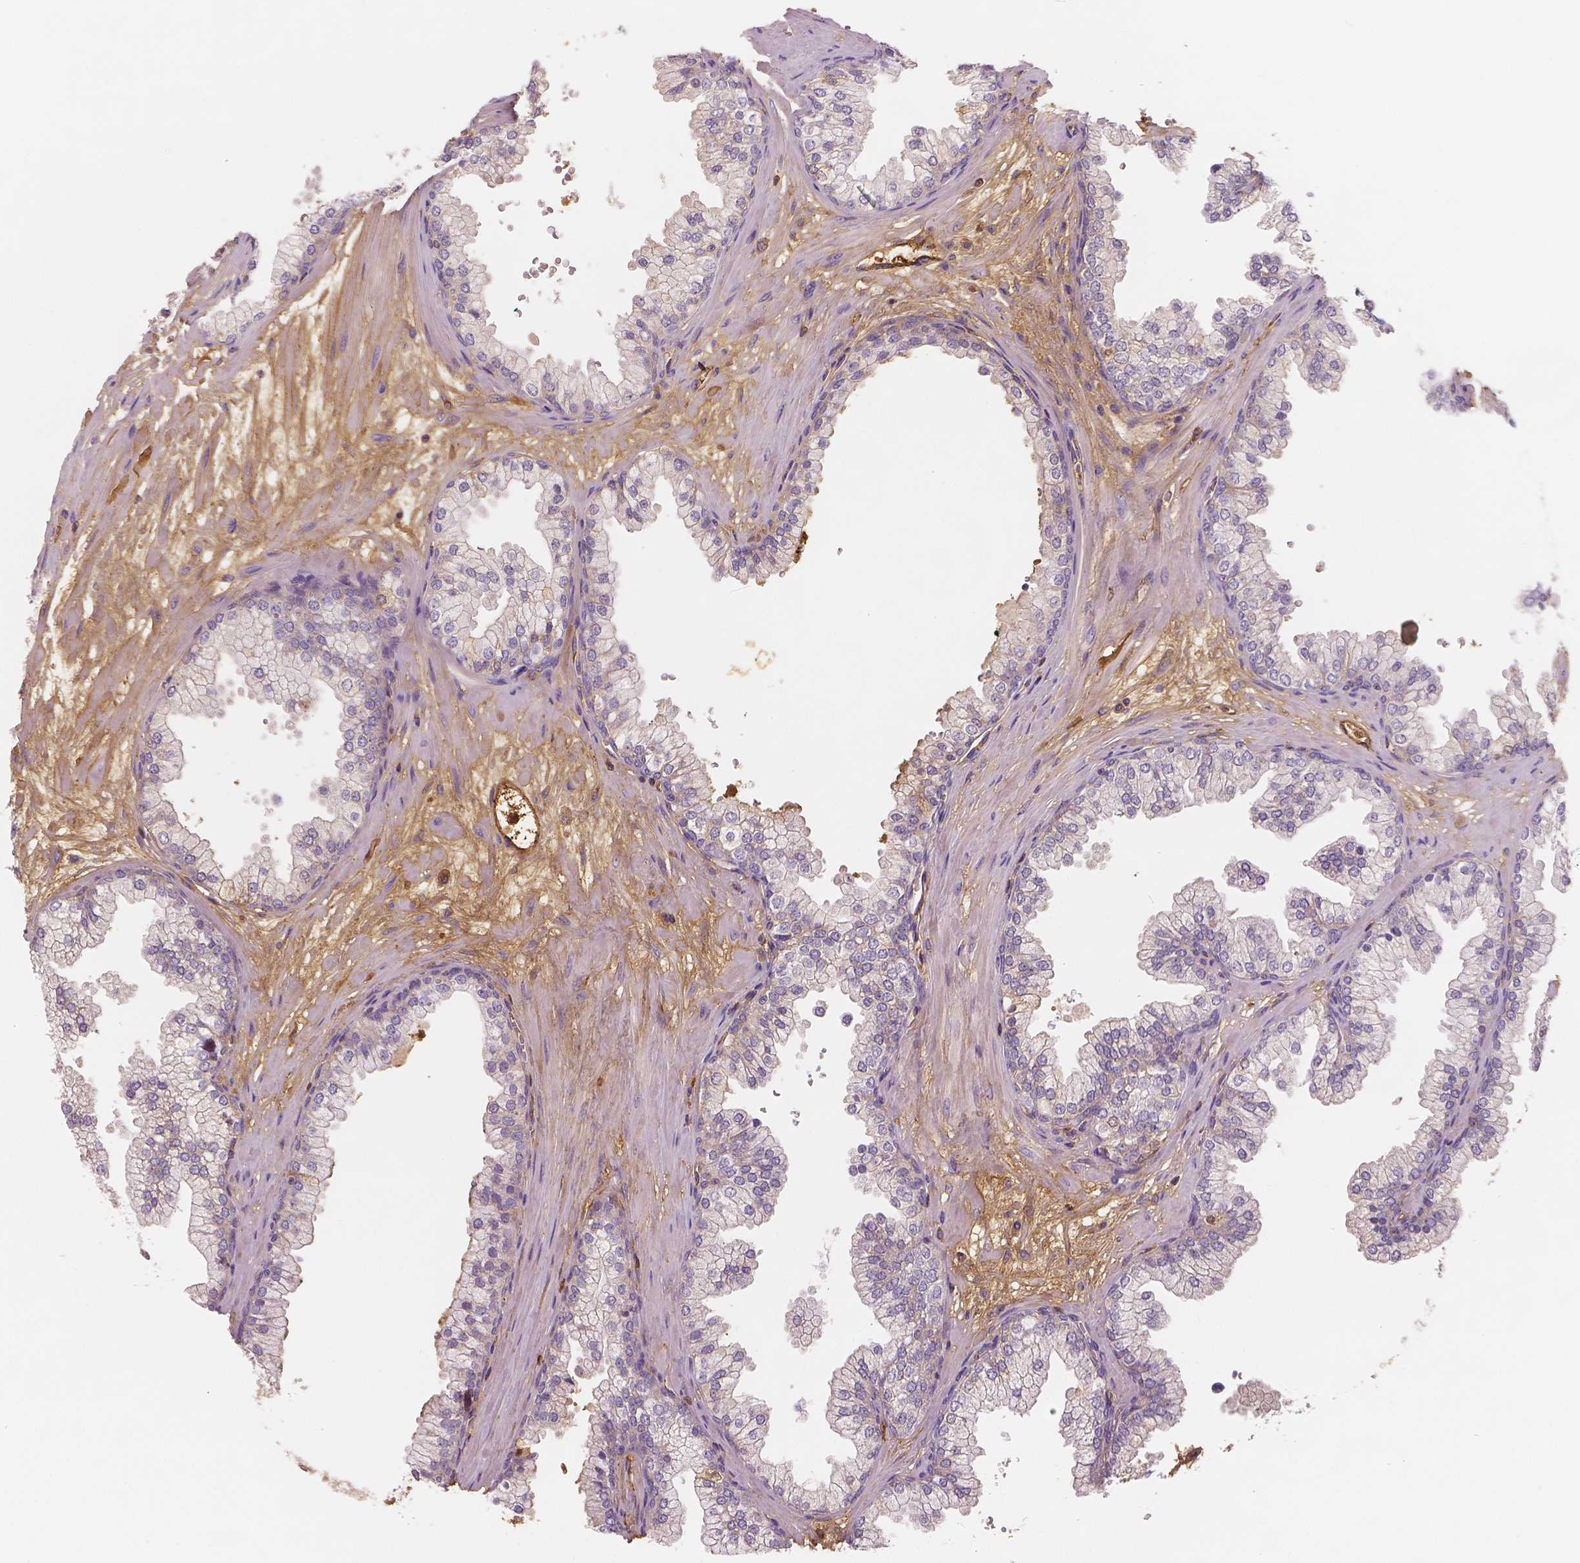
{"staining": {"intensity": "negative", "quantity": "none", "location": "none"}, "tissue": "prostate", "cell_type": "Glandular cells", "image_type": "normal", "snomed": [{"axis": "morphology", "description": "Normal tissue, NOS"}, {"axis": "topography", "description": "Prostate"}, {"axis": "topography", "description": "Peripheral nerve tissue"}], "caption": "Micrograph shows no protein staining in glandular cells of benign prostate. (Stains: DAB IHC with hematoxylin counter stain, Microscopy: brightfield microscopy at high magnification).", "gene": "APOA4", "patient": {"sex": "male", "age": 61}}